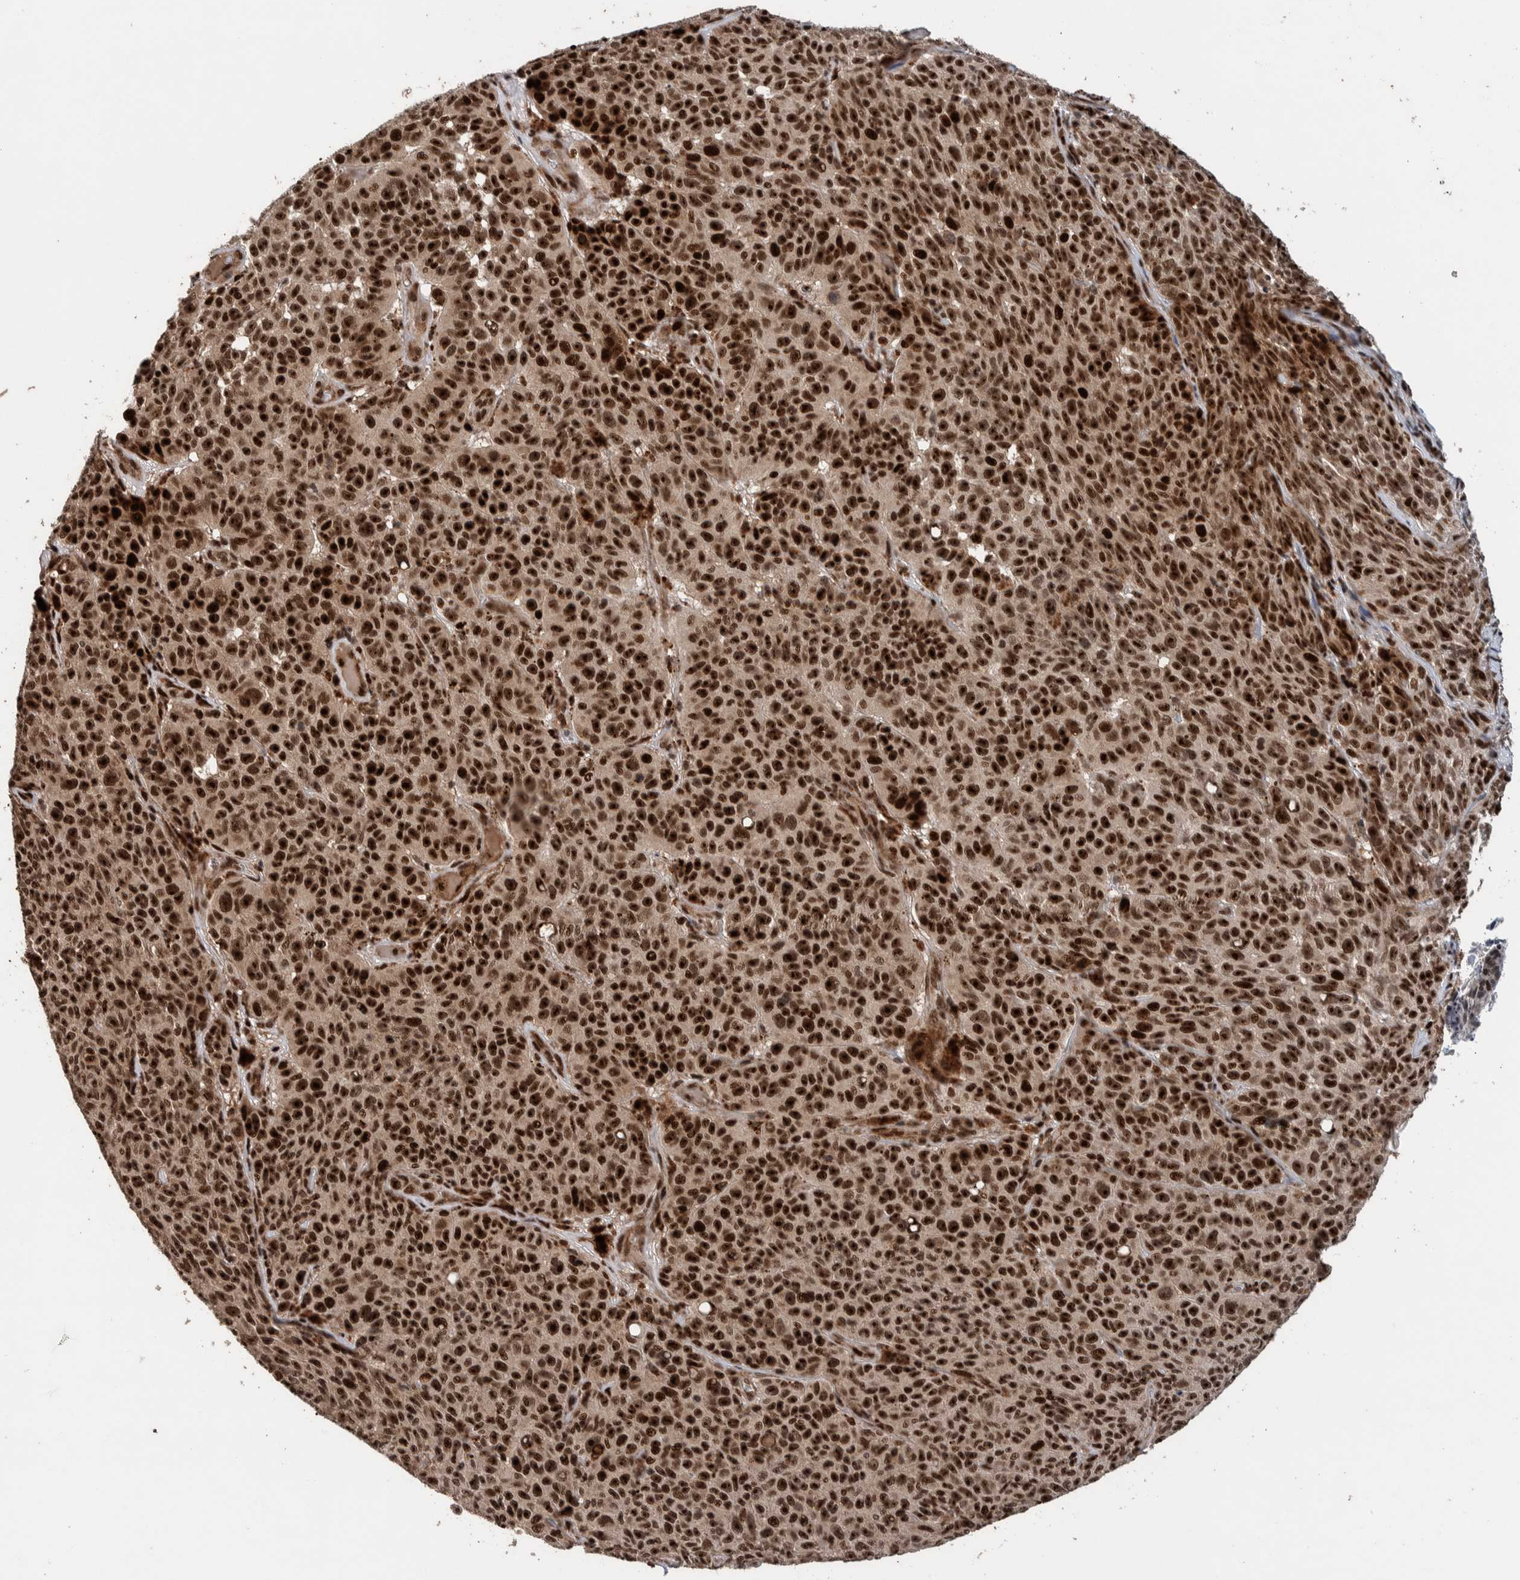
{"staining": {"intensity": "strong", "quantity": ">75%", "location": "nuclear"}, "tissue": "melanoma", "cell_type": "Tumor cells", "image_type": "cancer", "snomed": [{"axis": "morphology", "description": "Malignant melanoma, NOS"}, {"axis": "topography", "description": "Skin"}], "caption": "Protein expression analysis of human melanoma reveals strong nuclear staining in approximately >75% of tumor cells. The protein is stained brown, and the nuclei are stained in blue (DAB IHC with brightfield microscopy, high magnification).", "gene": "CHD4", "patient": {"sex": "female", "age": 82}}